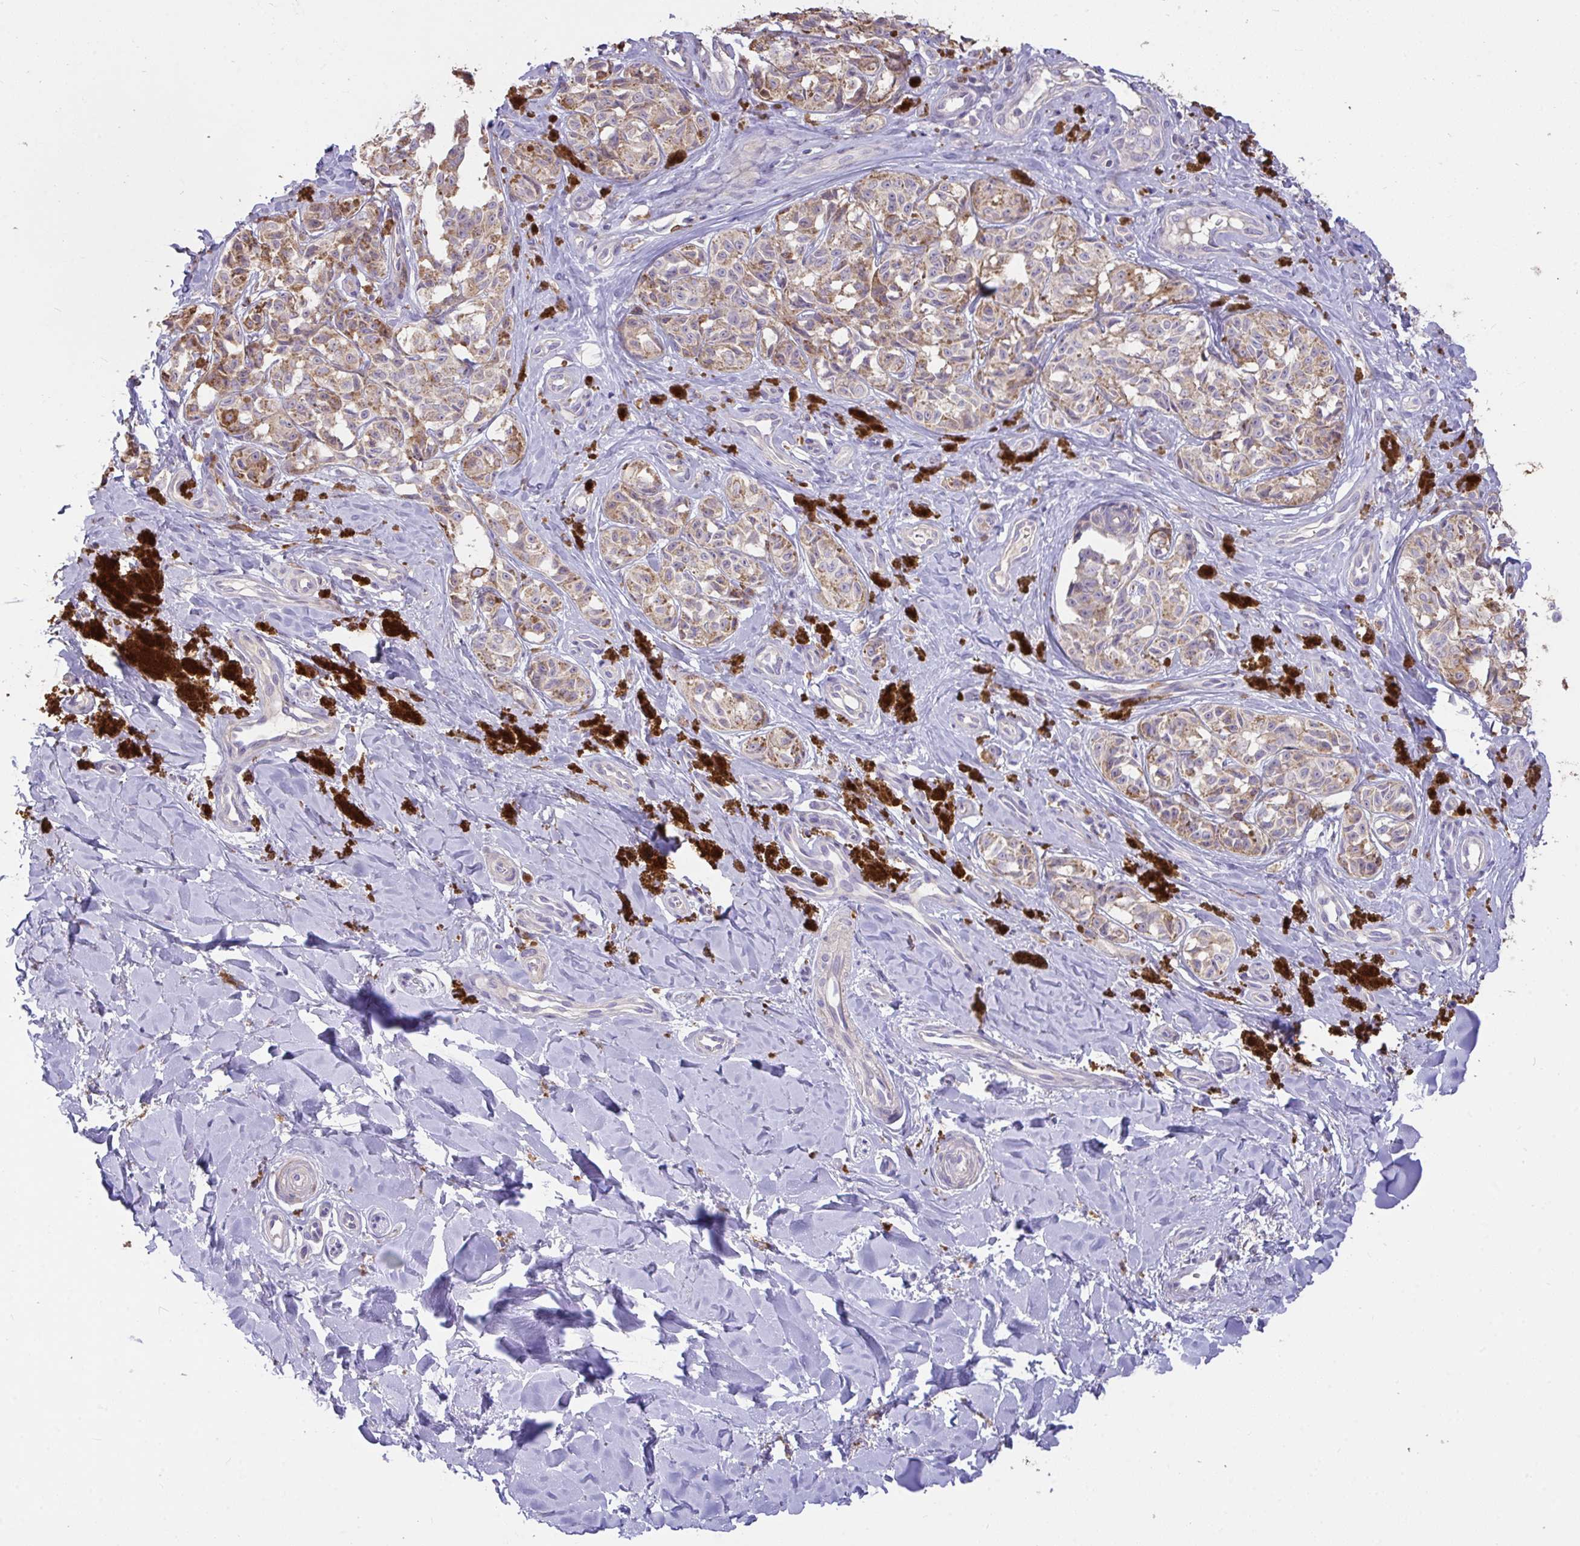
{"staining": {"intensity": "weak", "quantity": ">75%", "location": "cytoplasmic/membranous"}, "tissue": "melanoma", "cell_type": "Tumor cells", "image_type": "cancer", "snomed": [{"axis": "morphology", "description": "Malignant melanoma, NOS"}, {"axis": "topography", "description": "Skin"}], "caption": "Immunohistochemistry (IHC) staining of malignant melanoma, which demonstrates low levels of weak cytoplasmic/membranous staining in about >75% of tumor cells indicating weak cytoplasmic/membranous protein positivity. The staining was performed using DAB (brown) for protein detection and nuclei were counterstained in hematoxylin (blue).", "gene": "FCER1A", "patient": {"sex": "female", "age": 65}}